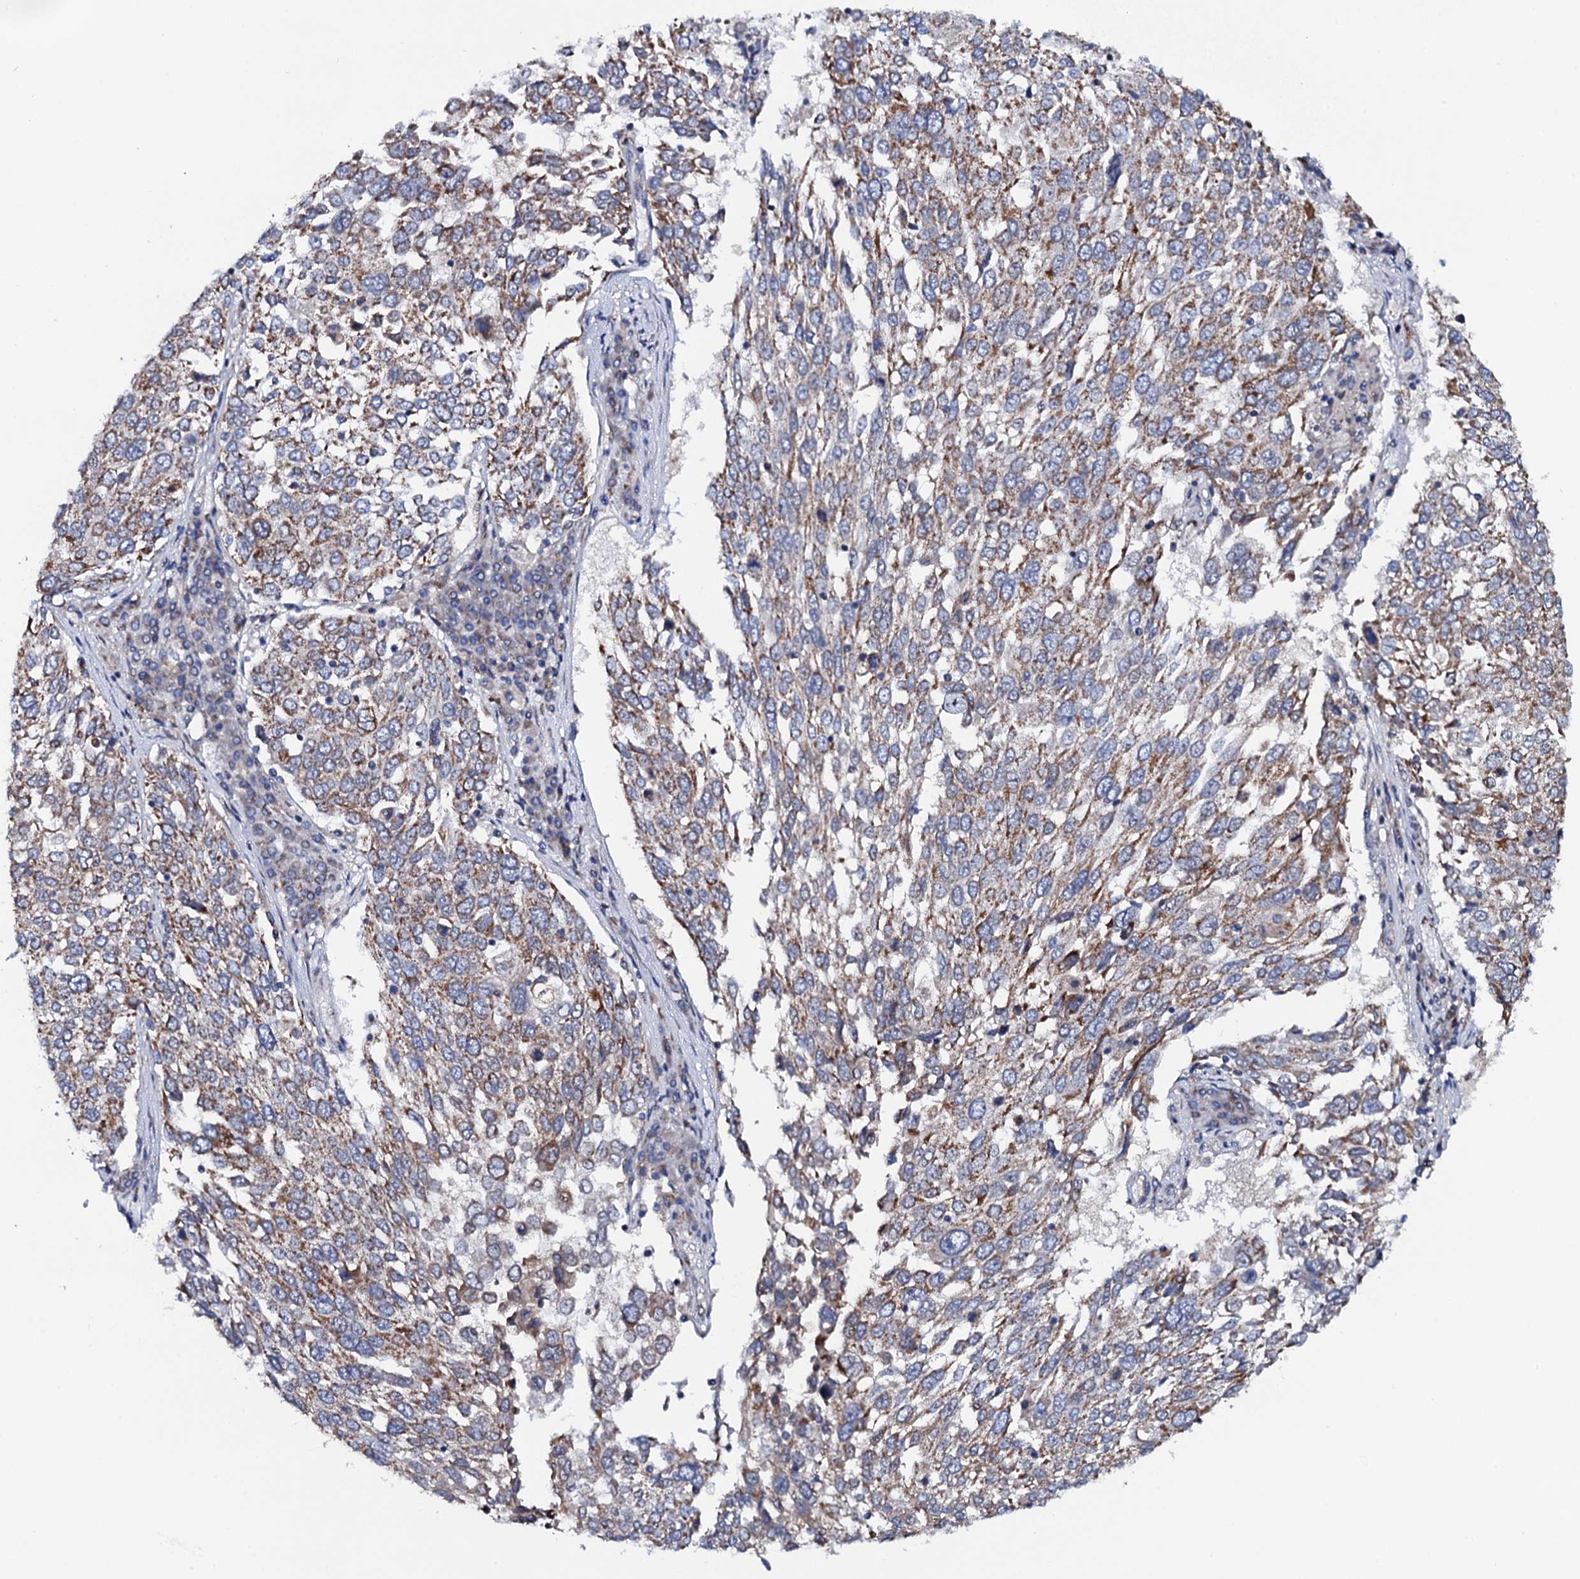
{"staining": {"intensity": "weak", "quantity": "25%-75%", "location": "cytoplasmic/membranous"}, "tissue": "lung cancer", "cell_type": "Tumor cells", "image_type": "cancer", "snomed": [{"axis": "morphology", "description": "Squamous cell carcinoma, NOS"}, {"axis": "topography", "description": "Lung"}], "caption": "A brown stain labels weak cytoplasmic/membranous positivity of a protein in human squamous cell carcinoma (lung) tumor cells.", "gene": "PTCD3", "patient": {"sex": "male", "age": 65}}